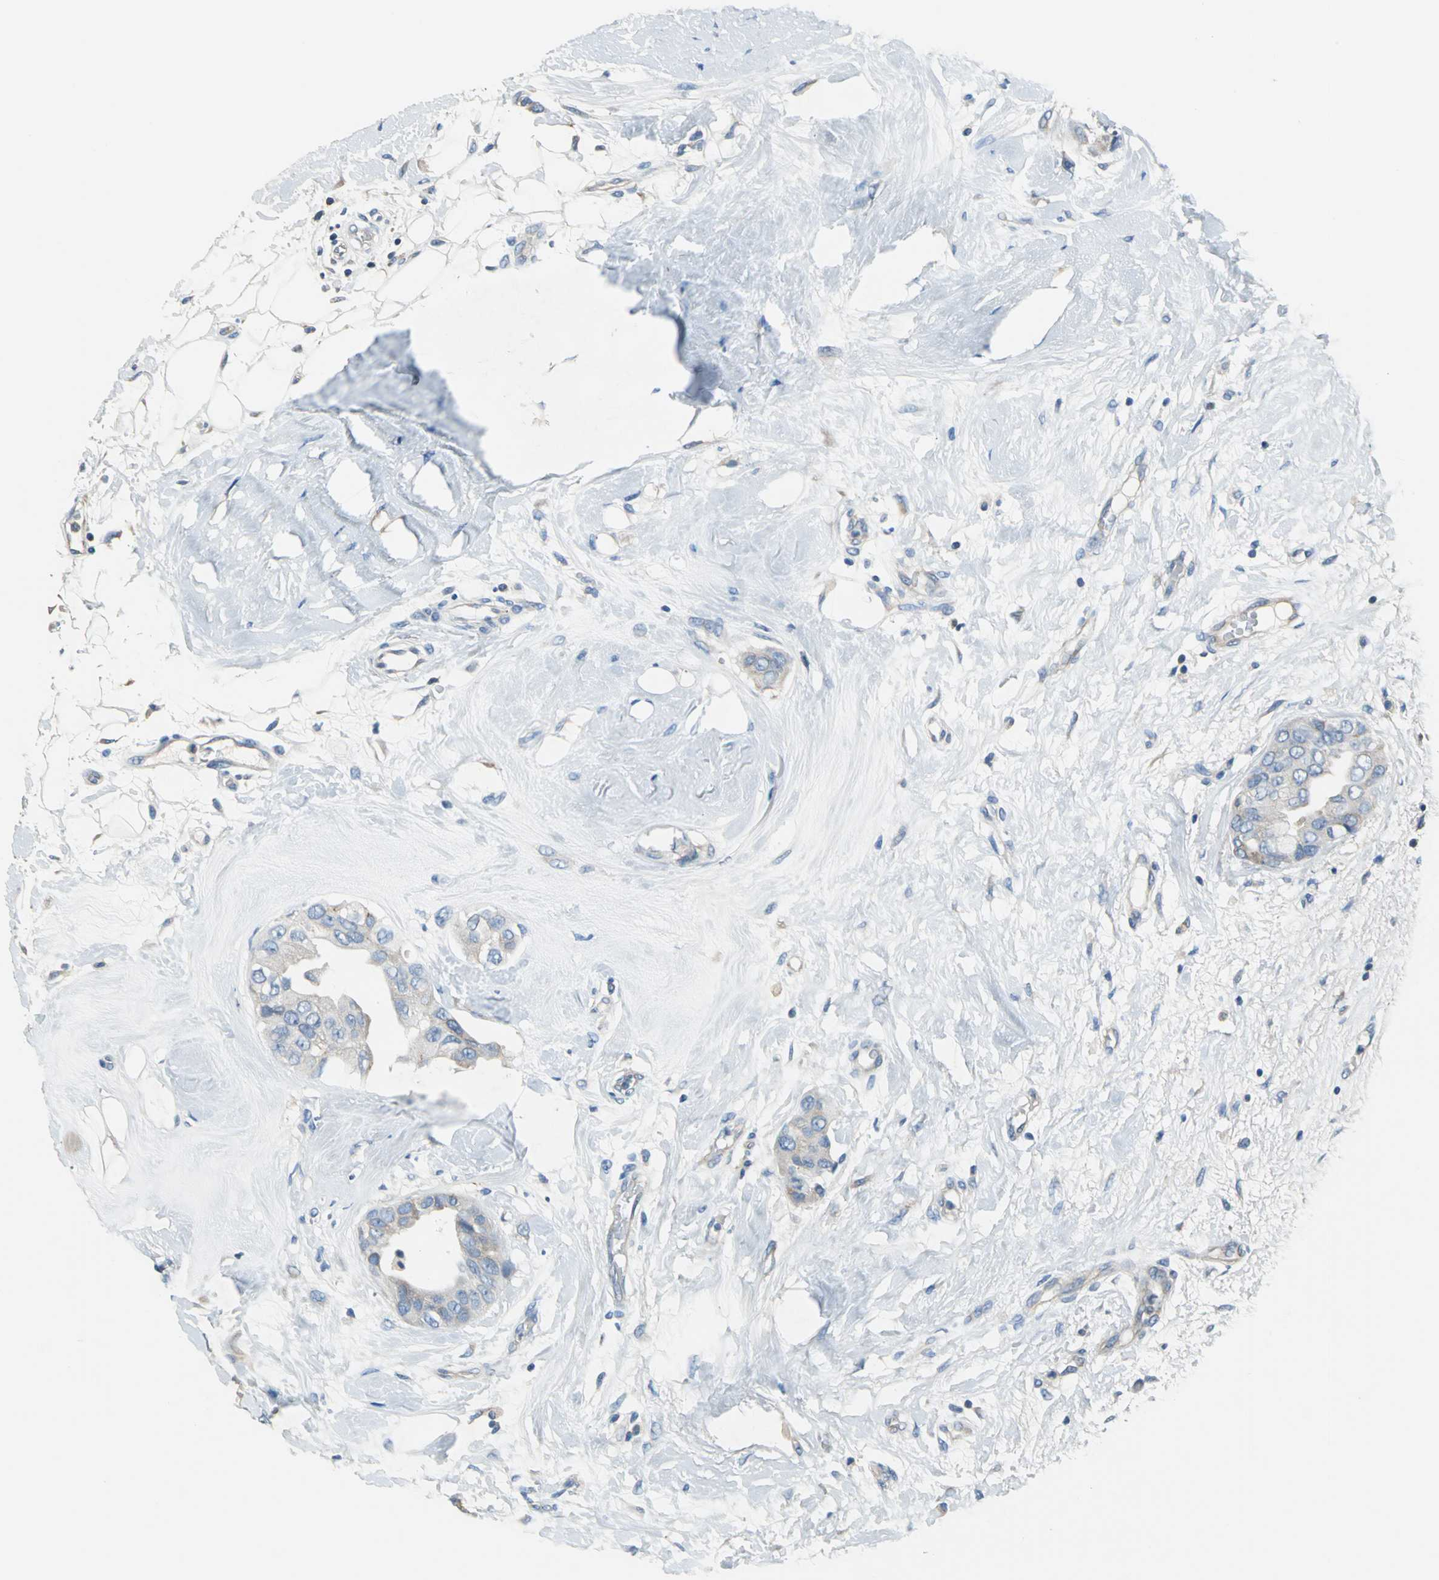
{"staining": {"intensity": "weak", "quantity": "25%-75%", "location": "cytoplasmic/membranous"}, "tissue": "breast cancer", "cell_type": "Tumor cells", "image_type": "cancer", "snomed": [{"axis": "morphology", "description": "Duct carcinoma"}, {"axis": "topography", "description": "Breast"}], "caption": "High-power microscopy captured an immunohistochemistry (IHC) micrograph of breast cancer, revealing weak cytoplasmic/membranous positivity in about 25%-75% of tumor cells.", "gene": "PRKCA", "patient": {"sex": "female", "age": 40}}